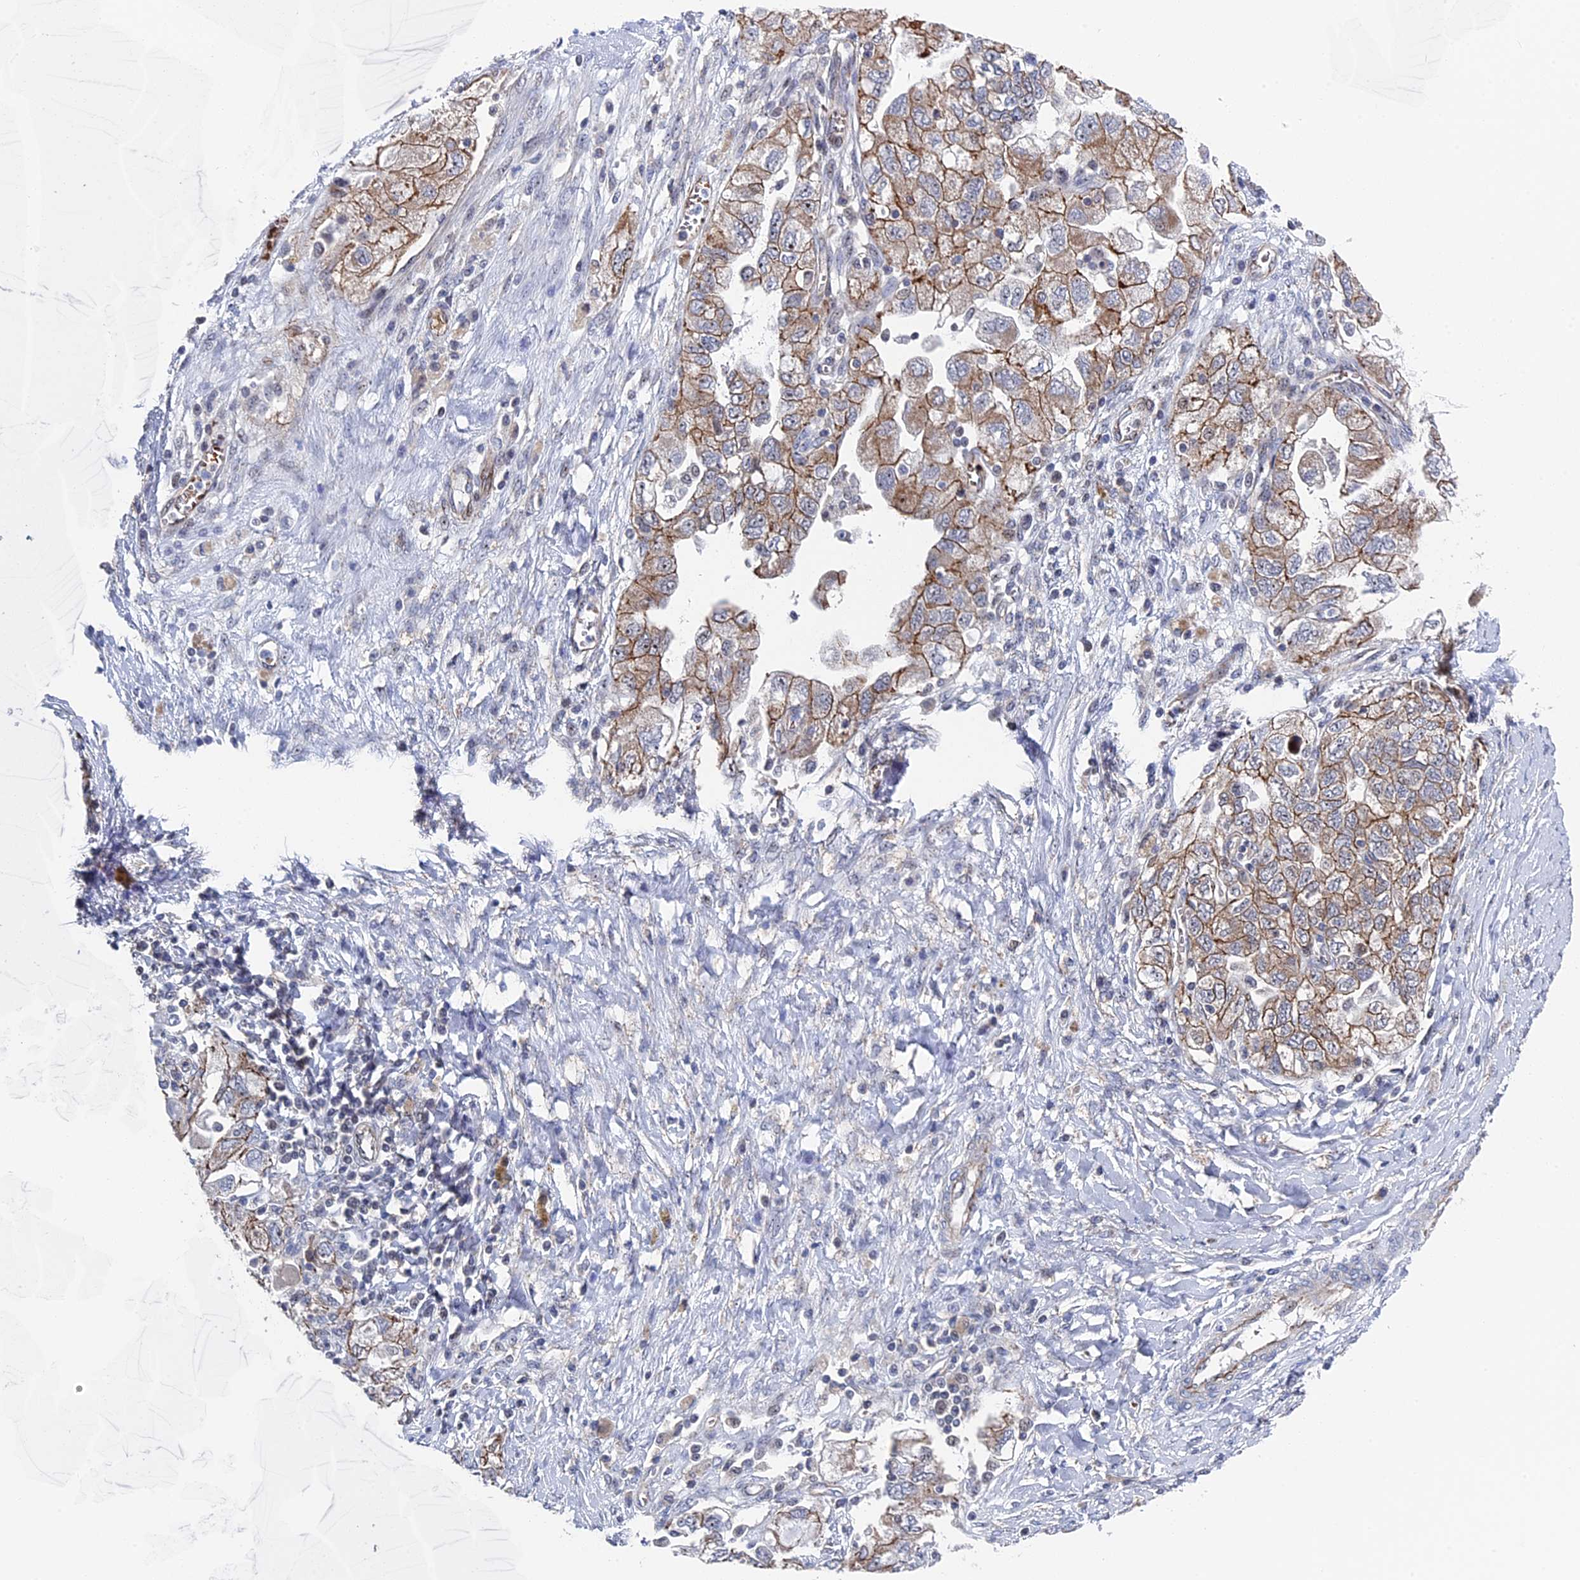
{"staining": {"intensity": "moderate", "quantity": ">75%", "location": "cytoplasmic/membranous"}, "tissue": "ovarian cancer", "cell_type": "Tumor cells", "image_type": "cancer", "snomed": [{"axis": "morphology", "description": "Carcinoma, NOS"}, {"axis": "morphology", "description": "Cystadenocarcinoma, serous, NOS"}, {"axis": "topography", "description": "Ovary"}], "caption": "Moderate cytoplasmic/membranous expression is present in about >75% of tumor cells in ovarian cancer. Ihc stains the protein in brown and the nuclei are stained blue.", "gene": "EXOSC9", "patient": {"sex": "female", "age": 69}}